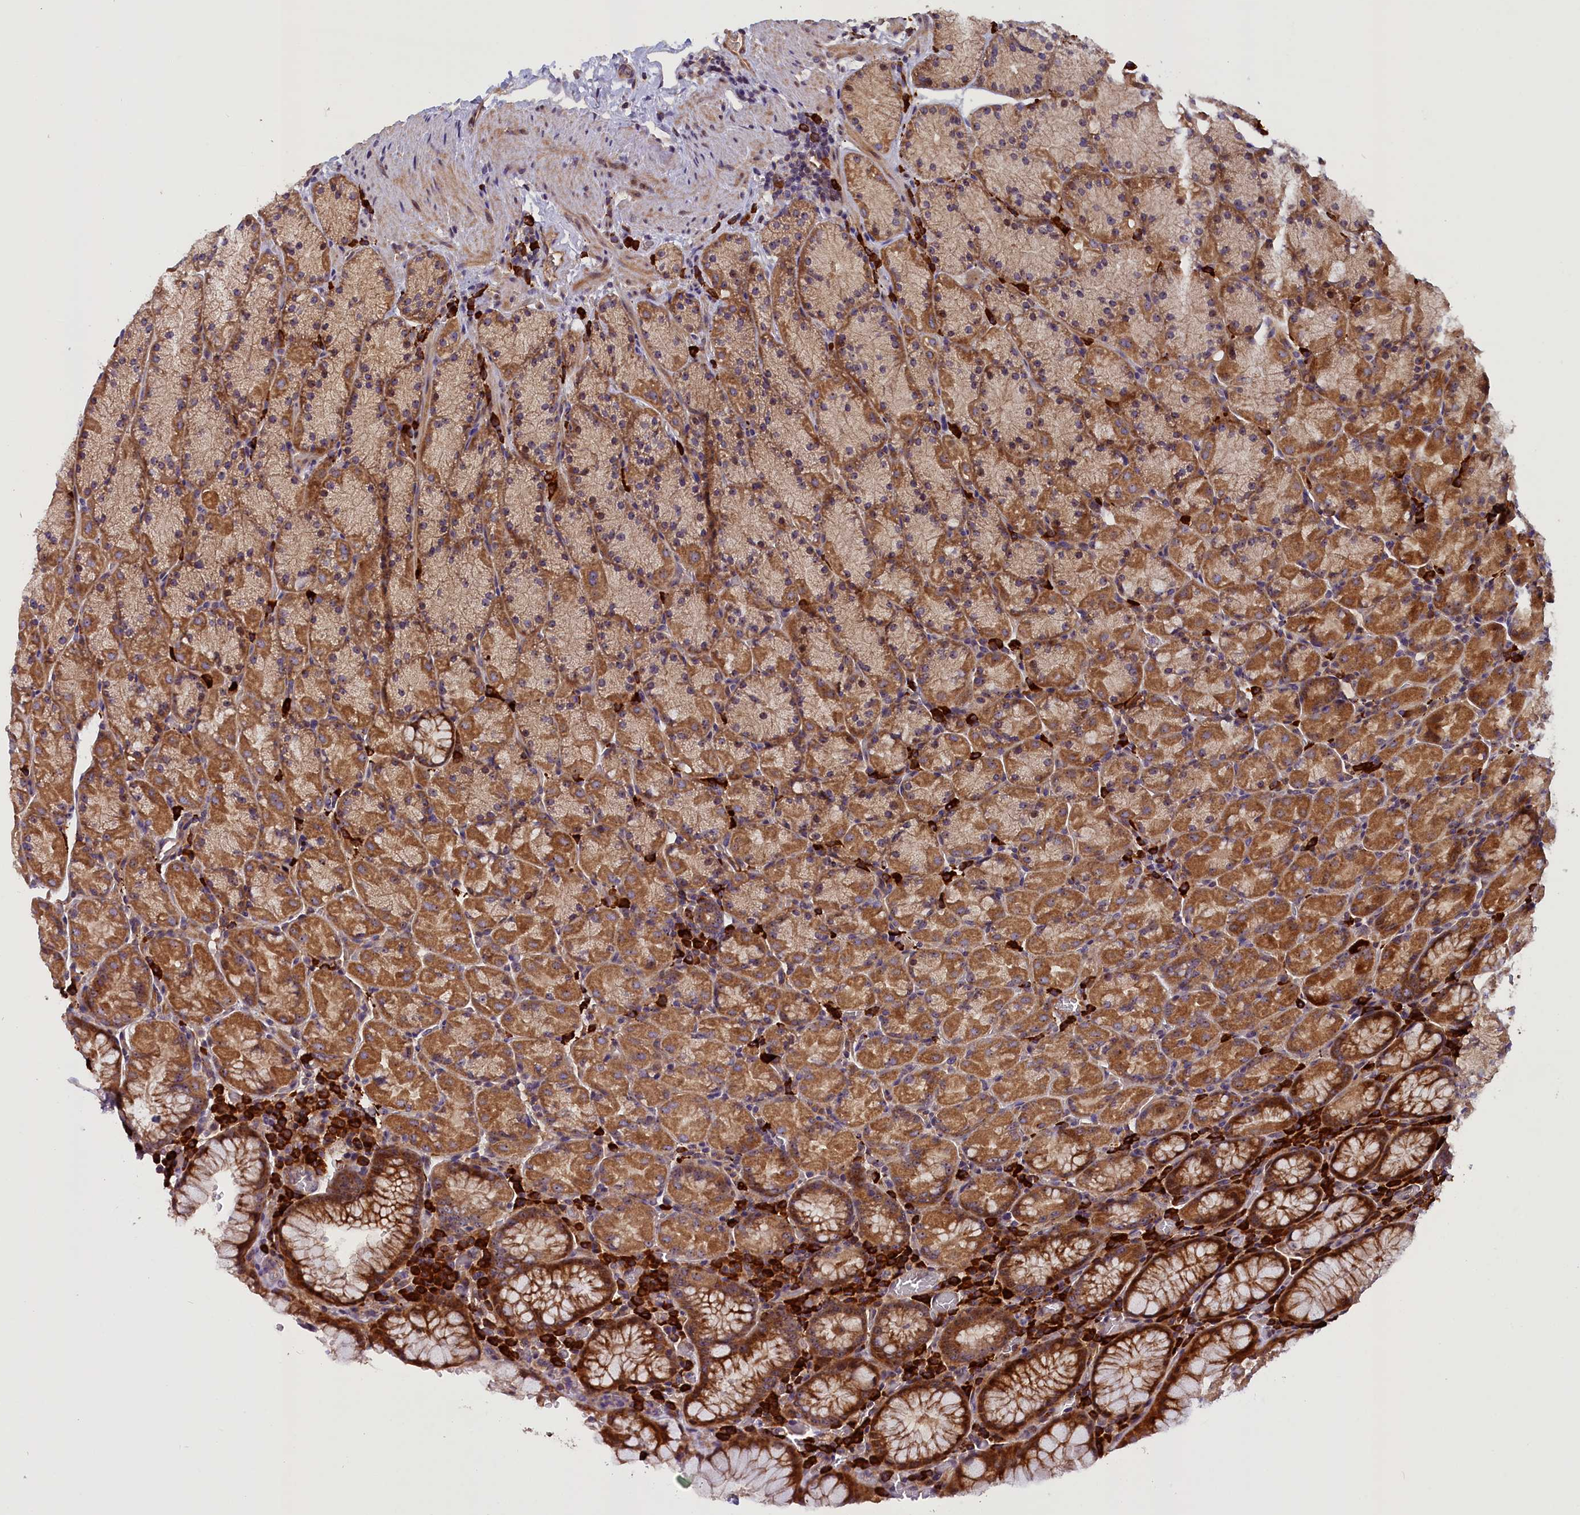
{"staining": {"intensity": "moderate", "quantity": ">75%", "location": "cytoplasmic/membranous"}, "tissue": "stomach", "cell_type": "Glandular cells", "image_type": "normal", "snomed": [{"axis": "morphology", "description": "Normal tissue, NOS"}, {"axis": "topography", "description": "Stomach, upper"}, {"axis": "topography", "description": "Stomach, lower"}], "caption": "Moderate cytoplasmic/membranous protein staining is seen in approximately >75% of glandular cells in stomach.", "gene": "FRY", "patient": {"sex": "male", "age": 80}}